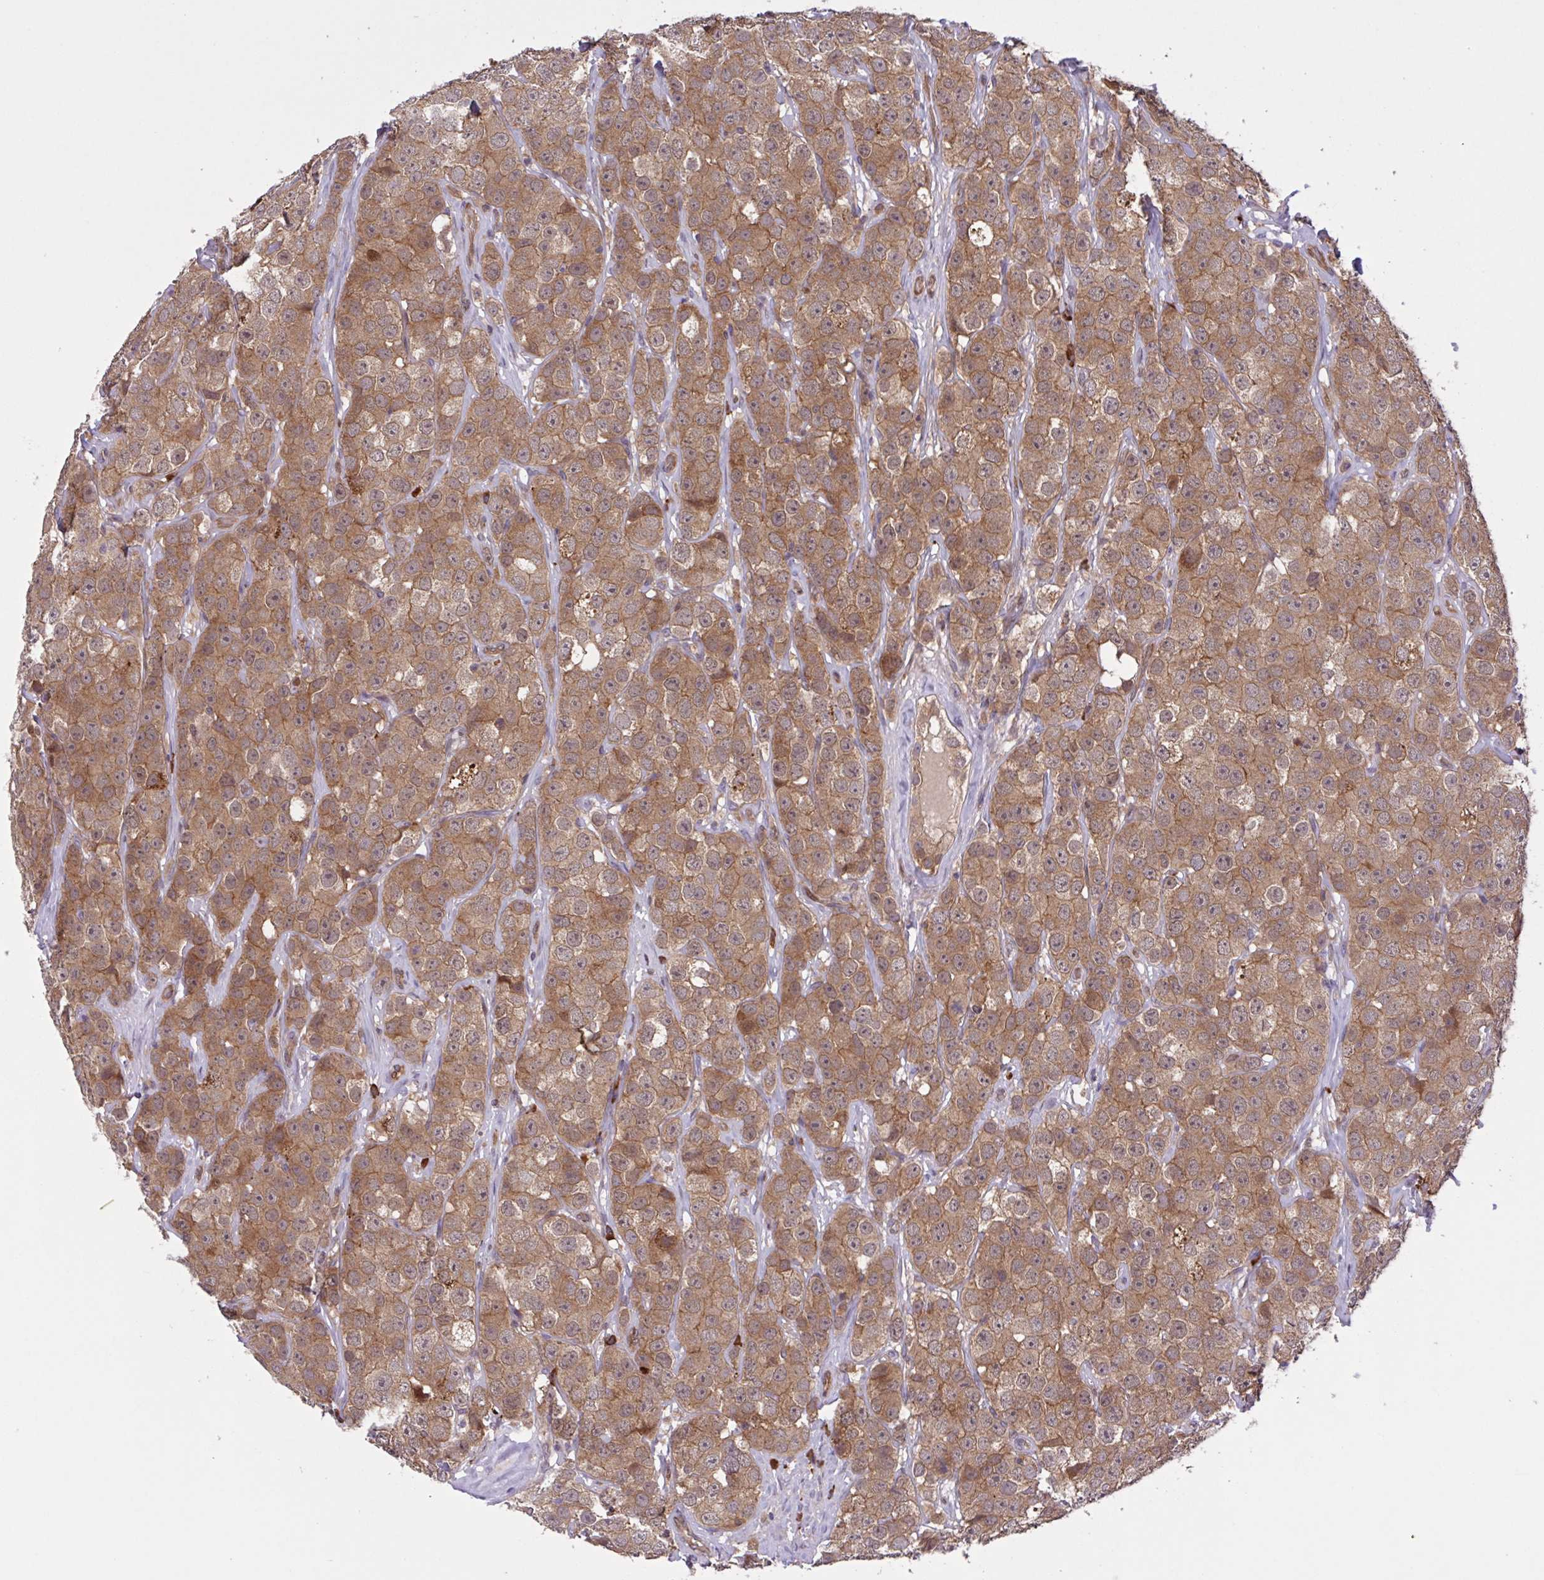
{"staining": {"intensity": "moderate", "quantity": ">75%", "location": "cytoplasmic/membranous"}, "tissue": "testis cancer", "cell_type": "Tumor cells", "image_type": "cancer", "snomed": [{"axis": "morphology", "description": "Seminoma, NOS"}, {"axis": "topography", "description": "Testis"}], "caption": "Seminoma (testis) stained with immunohistochemistry displays moderate cytoplasmic/membranous expression in about >75% of tumor cells. Using DAB (3,3'-diaminobenzidine) (brown) and hematoxylin (blue) stains, captured at high magnification using brightfield microscopy.", "gene": "INTS10", "patient": {"sex": "male", "age": 28}}